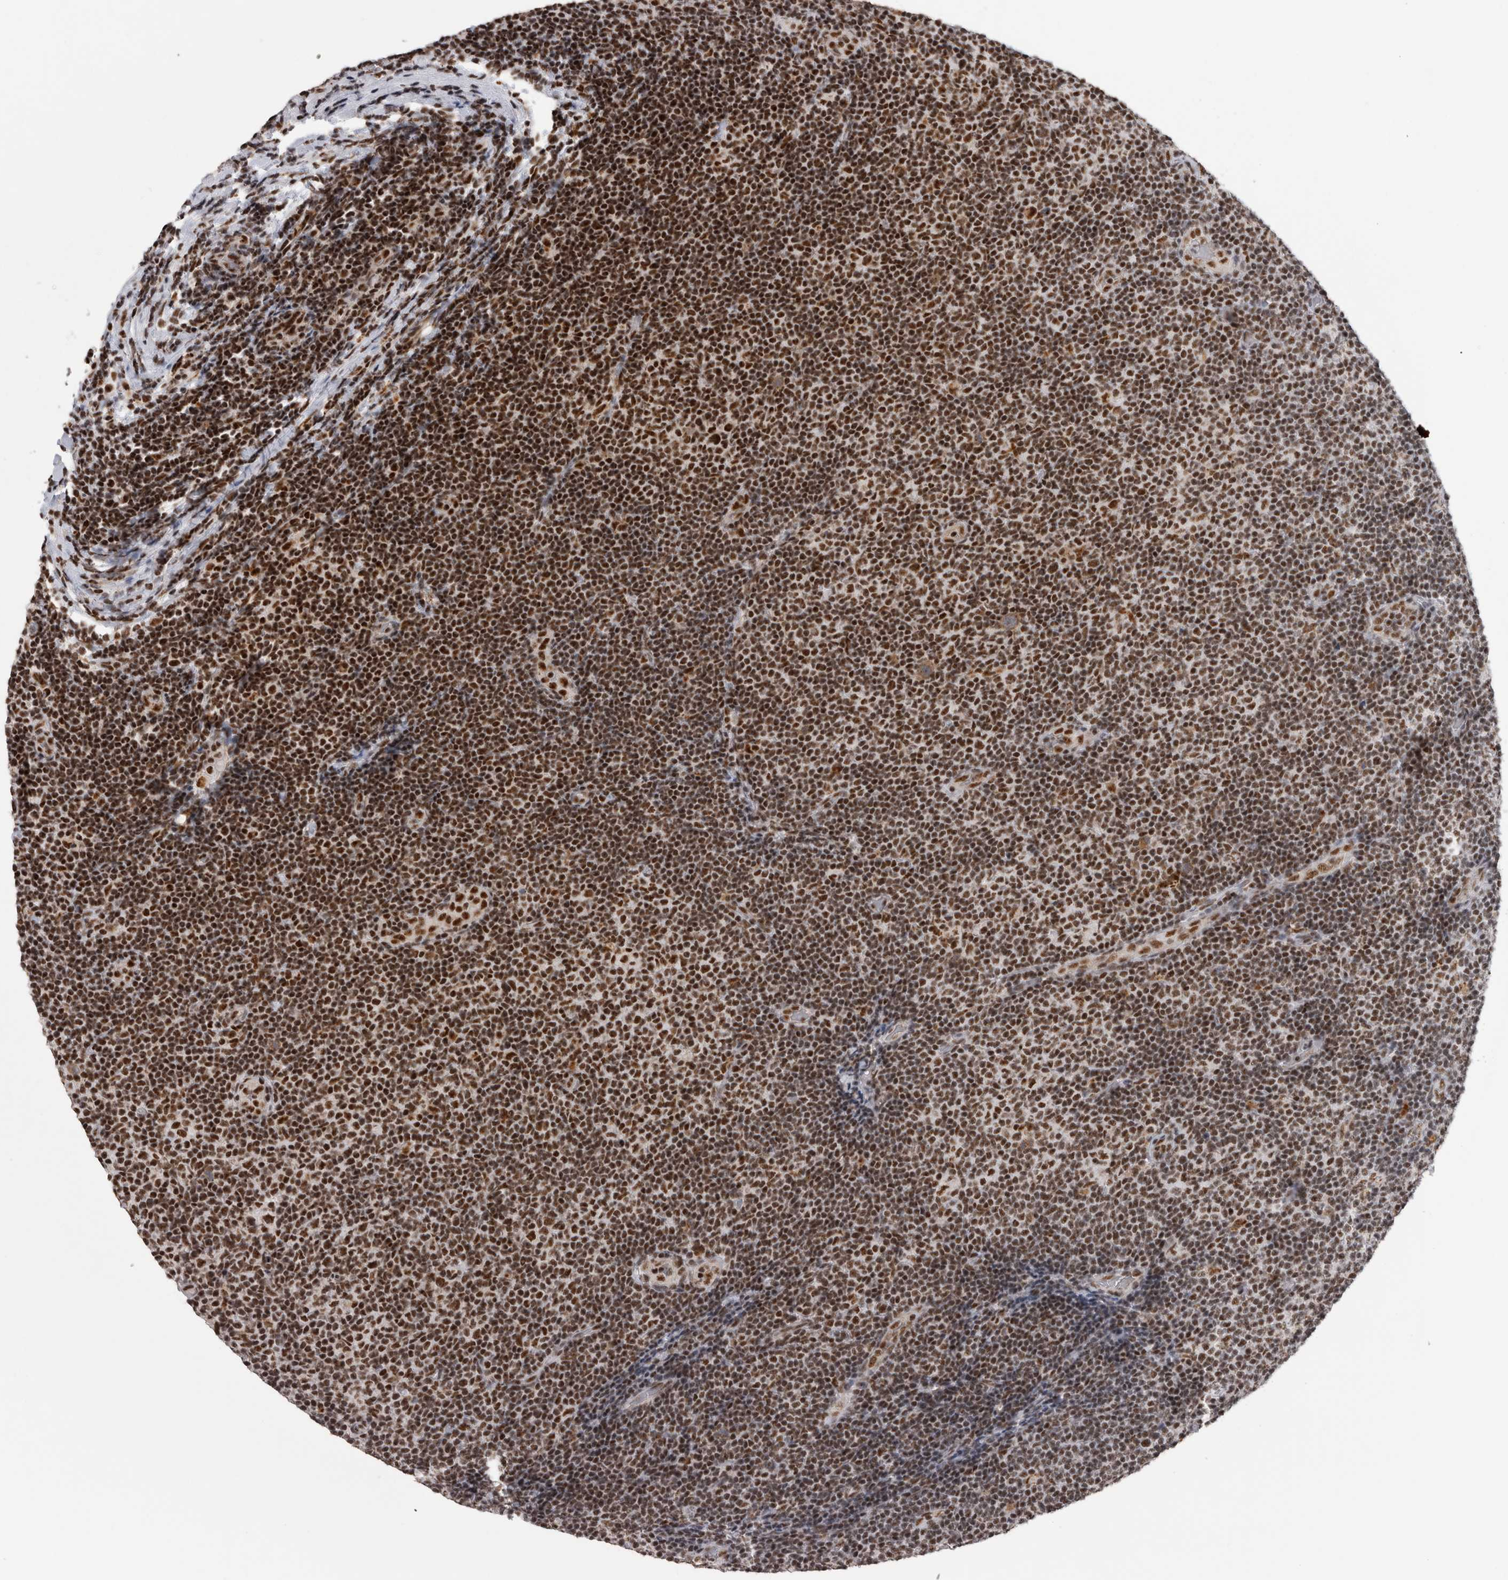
{"staining": {"intensity": "strong", "quantity": ">75%", "location": "nuclear"}, "tissue": "lymphoma", "cell_type": "Tumor cells", "image_type": "cancer", "snomed": [{"axis": "morphology", "description": "Malignant lymphoma, non-Hodgkin's type, Low grade"}, {"axis": "topography", "description": "Lymph node"}], "caption": "Strong nuclear positivity is seen in about >75% of tumor cells in malignant lymphoma, non-Hodgkin's type (low-grade).", "gene": "CDK11A", "patient": {"sex": "male", "age": 83}}